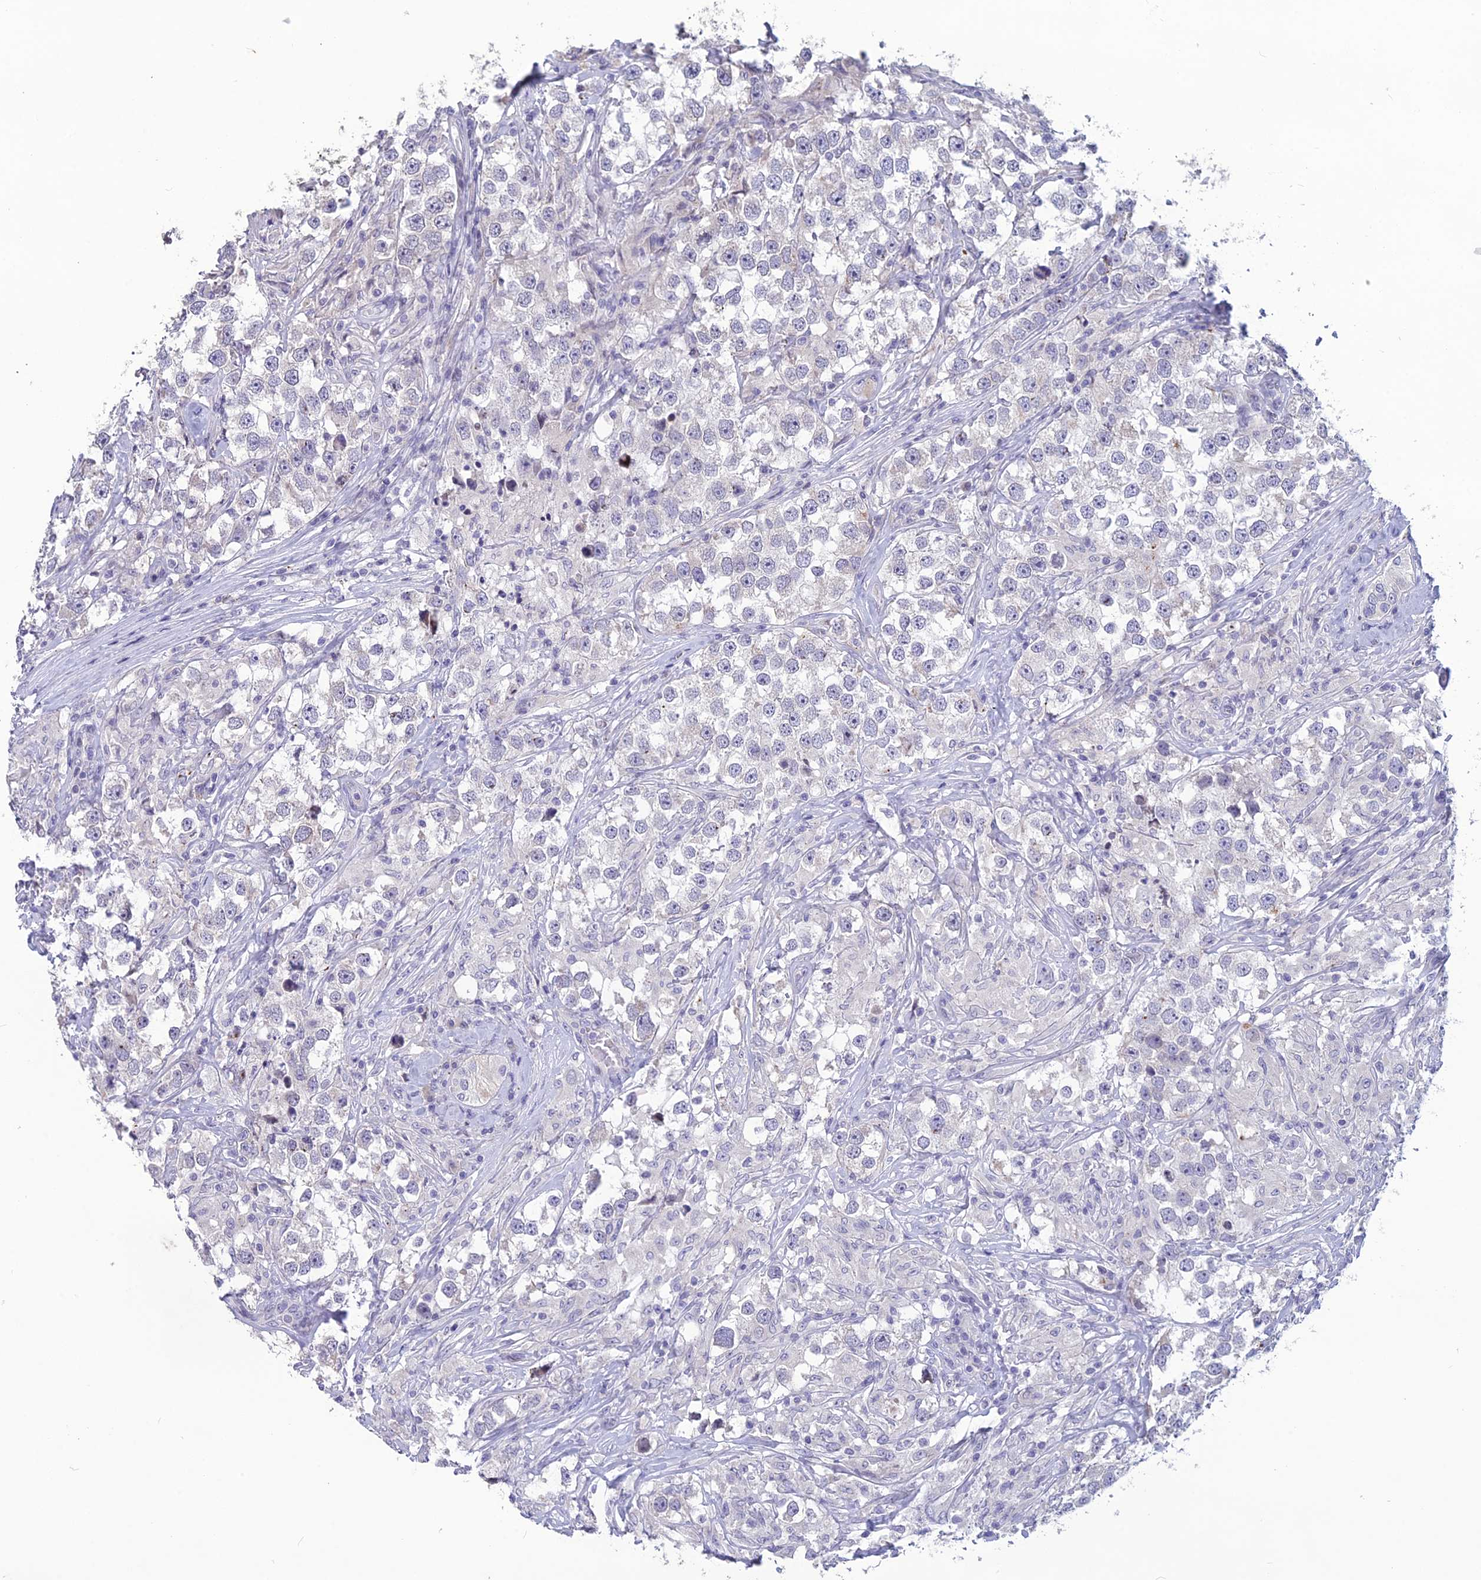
{"staining": {"intensity": "negative", "quantity": "none", "location": "none"}, "tissue": "testis cancer", "cell_type": "Tumor cells", "image_type": "cancer", "snomed": [{"axis": "morphology", "description": "Seminoma, NOS"}, {"axis": "topography", "description": "Testis"}], "caption": "High power microscopy micrograph of an immunohistochemistry (IHC) image of seminoma (testis), revealing no significant expression in tumor cells.", "gene": "TMEM134", "patient": {"sex": "male", "age": 46}}